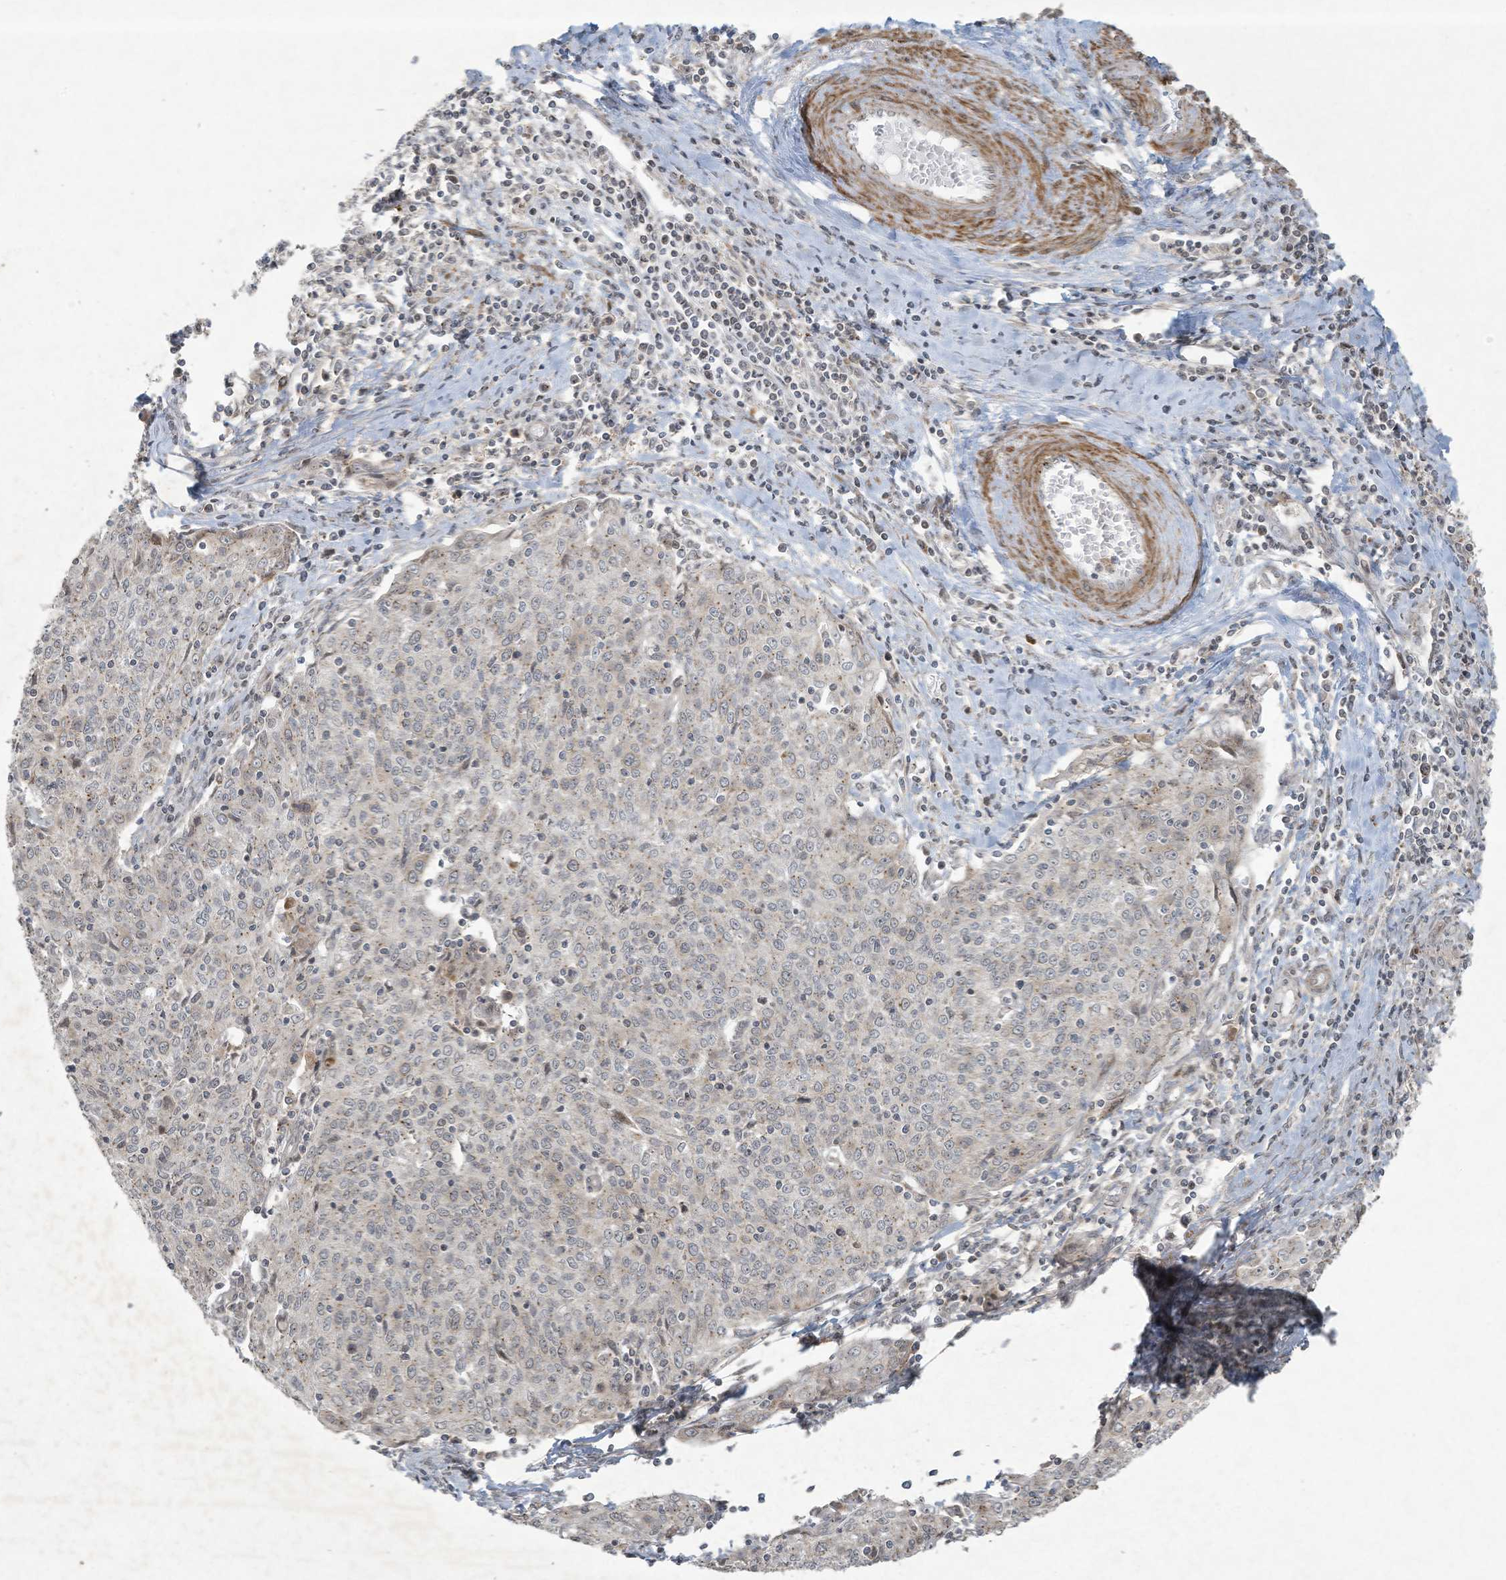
{"staining": {"intensity": "negative", "quantity": "none", "location": "none"}, "tissue": "cervical cancer", "cell_type": "Tumor cells", "image_type": "cancer", "snomed": [{"axis": "morphology", "description": "Squamous cell carcinoma, NOS"}, {"axis": "topography", "description": "Cervix"}], "caption": "High power microscopy image of an immunohistochemistry (IHC) photomicrograph of cervical cancer (squamous cell carcinoma), revealing no significant staining in tumor cells.", "gene": "ZNF263", "patient": {"sex": "female", "age": 48}}